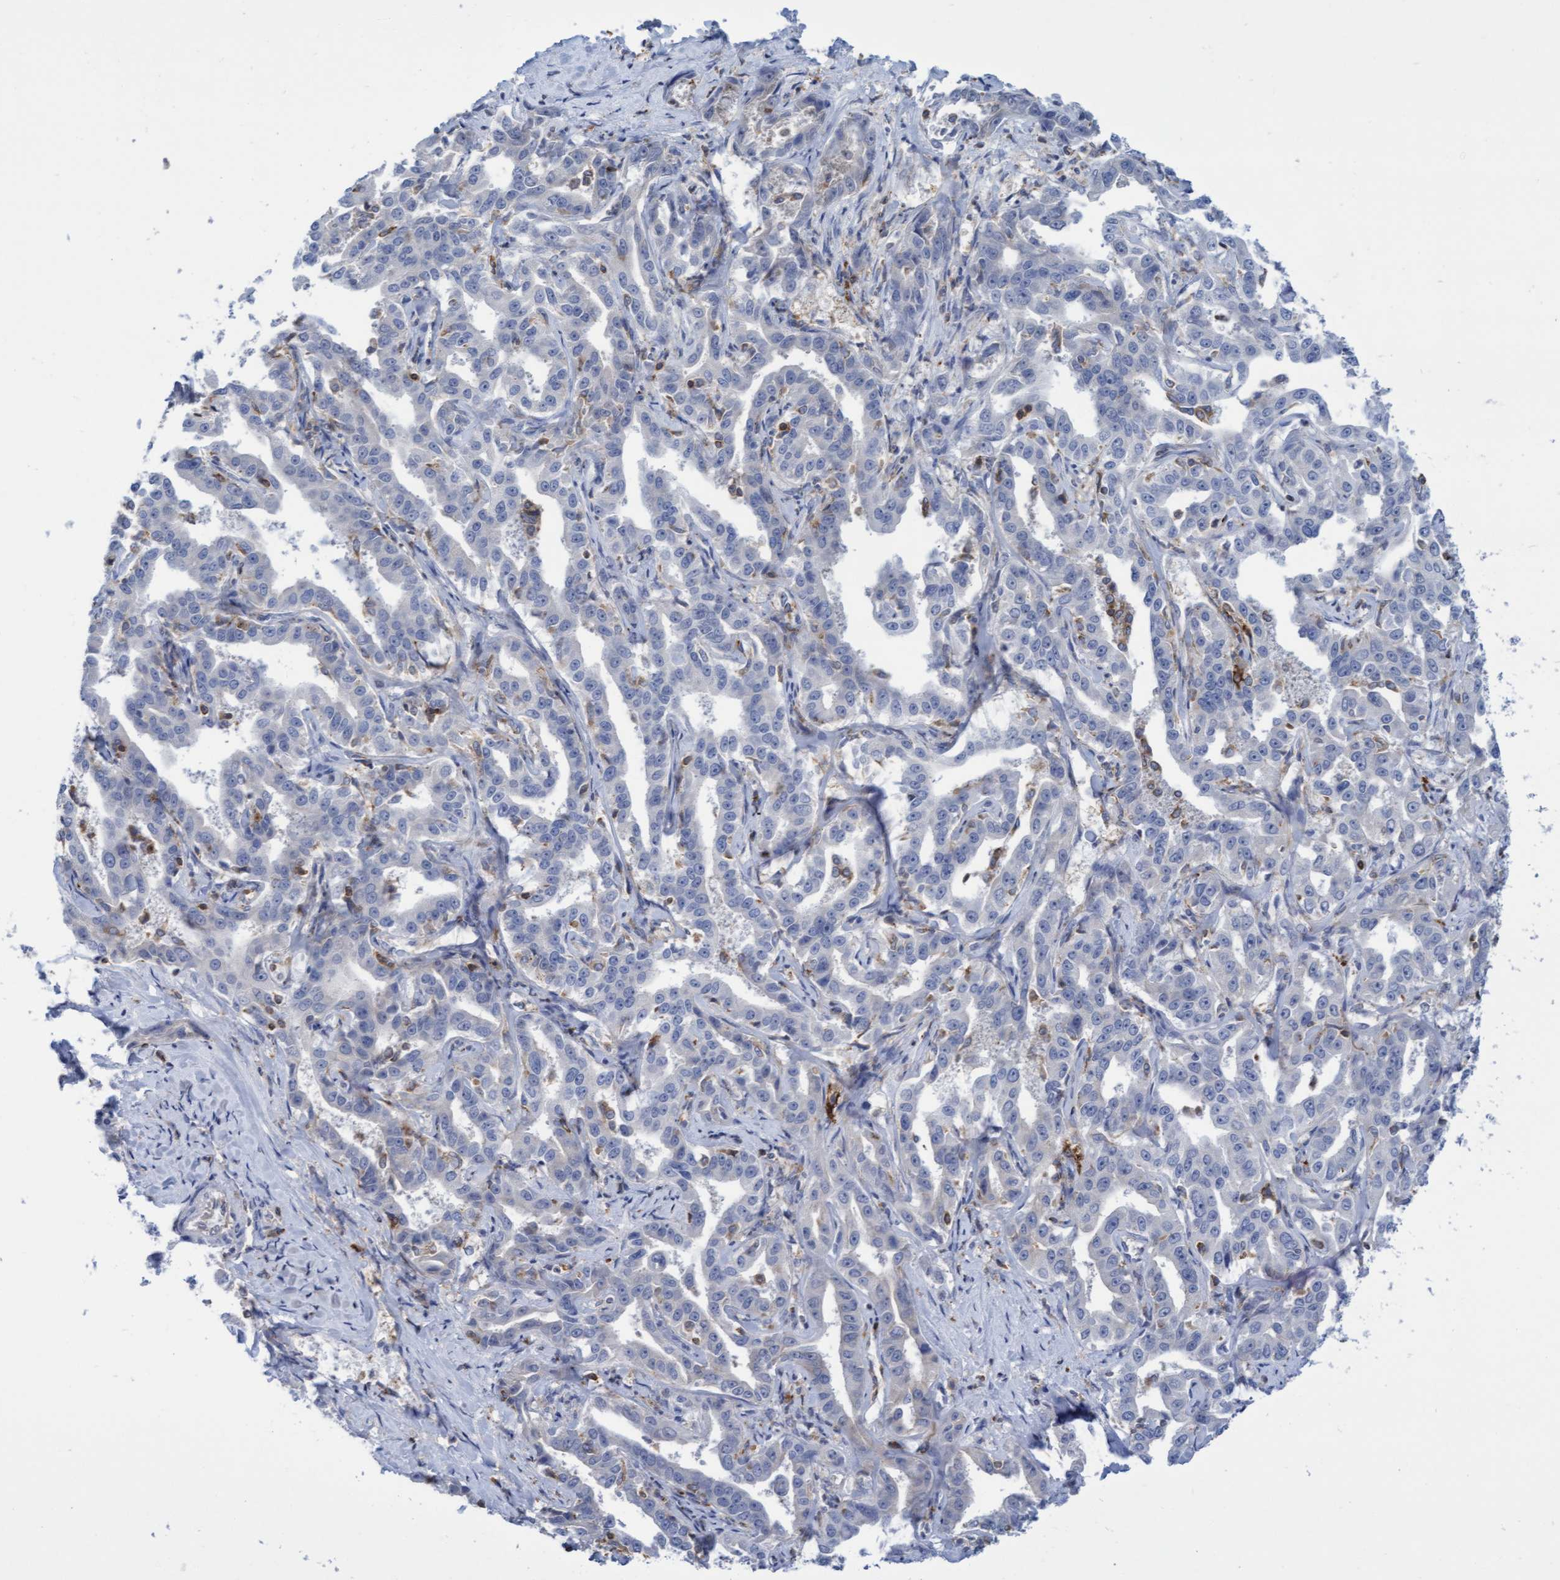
{"staining": {"intensity": "negative", "quantity": "none", "location": "none"}, "tissue": "liver cancer", "cell_type": "Tumor cells", "image_type": "cancer", "snomed": [{"axis": "morphology", "description": "Cholangiocarcinoma"}, {"axis": "topography", "description": "Liver"}], "caption": "DAB immunohistochemical staining of human liver cancer demonstrates no significant staining in tumor cells.", "gene": "FNBP1", "patient": {"sex": "male", "age": 59}}